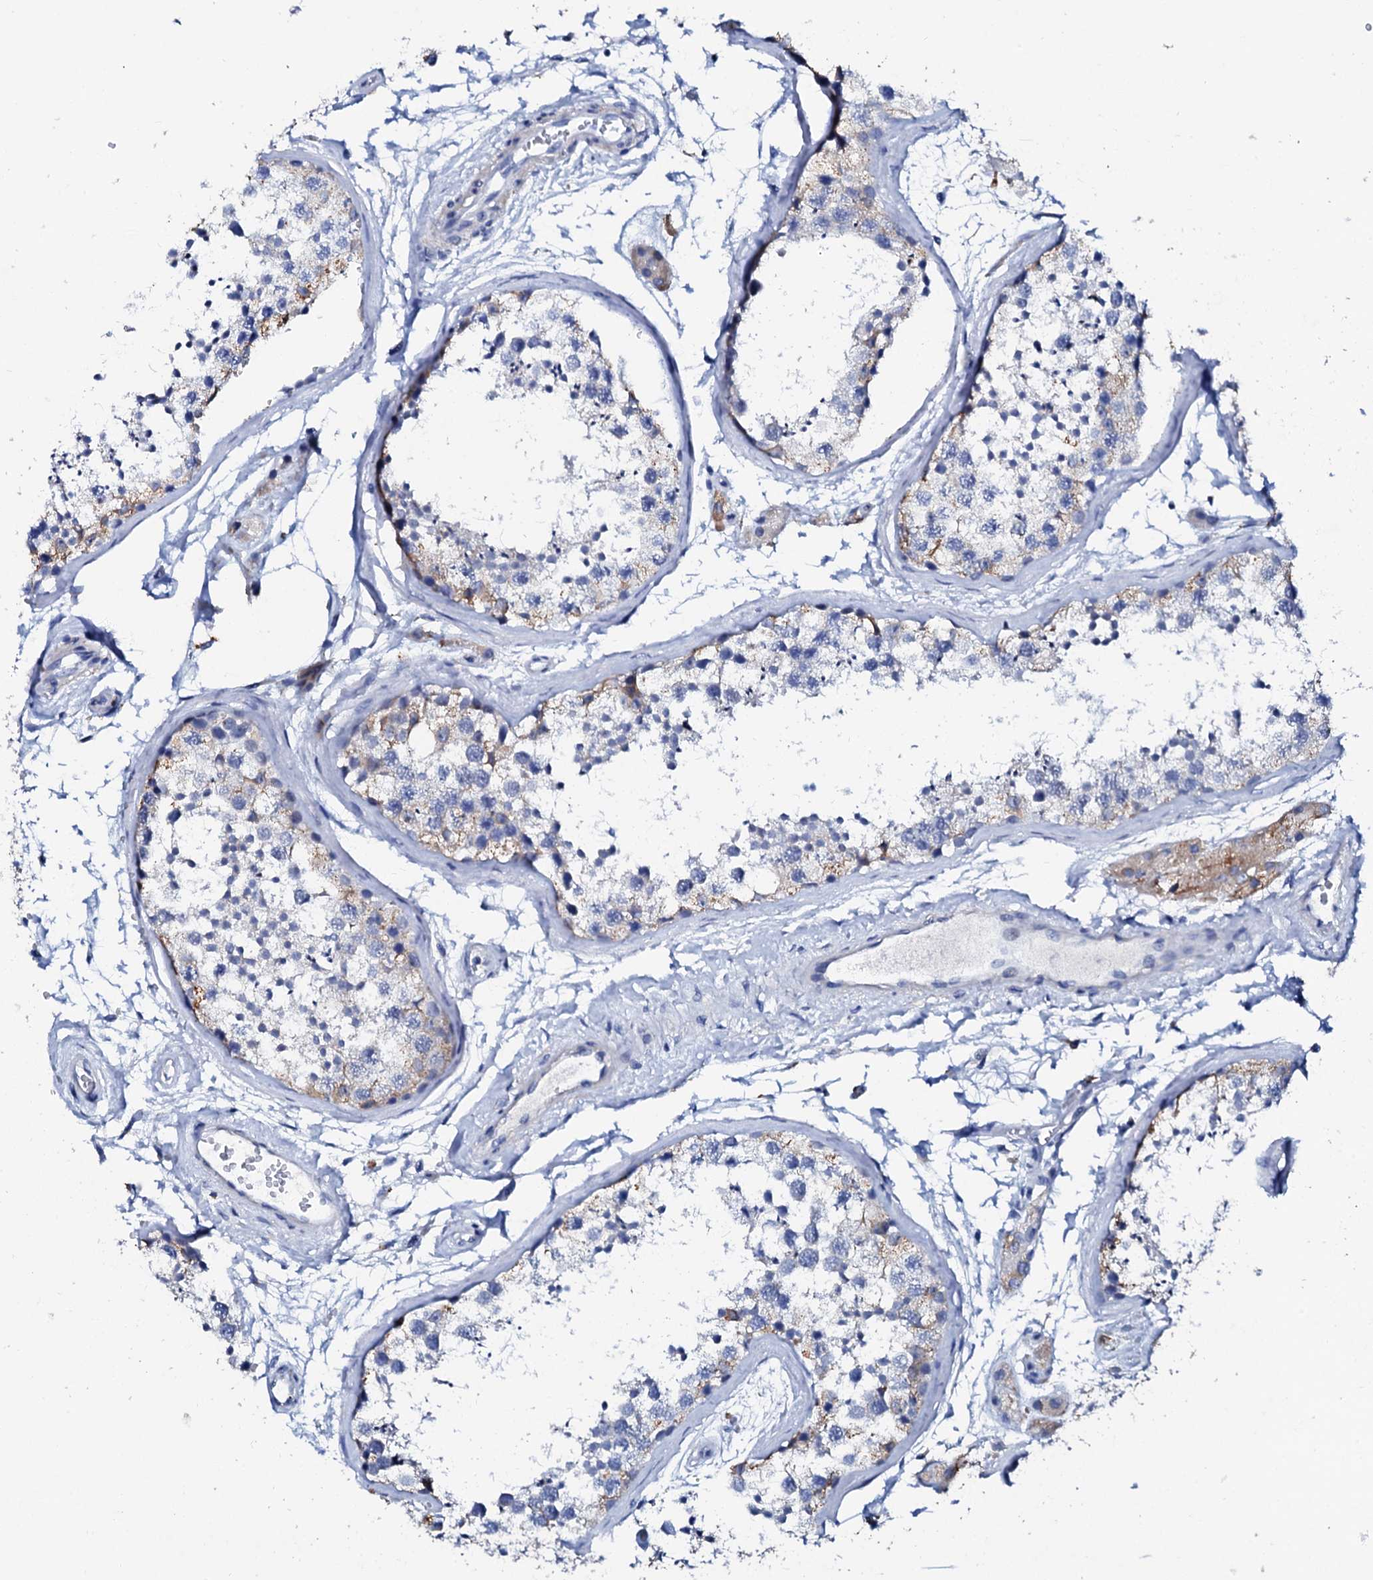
{"staining": {"intensity": "negative", "quantity": "none", "location": "none"}, "tissue": "testis", "cell_type": "Cells in seminiferous ducts", "image_type": "normal", "snomed": [{"axis": "morphology", "description": "Normal tissue, NOS"}, {"axis": "topography", "description": "Testis"}], "caption": "Histopathology image shows no protein expression in cells in seminiferous ducts of benign testis. Brightfield microscopy of IHC stained with DAB (brown) and hematoxylin (blue), captured at high magnification.", "gene": "GLB1L3", "patient": {"sex": "male", "age": 56}}